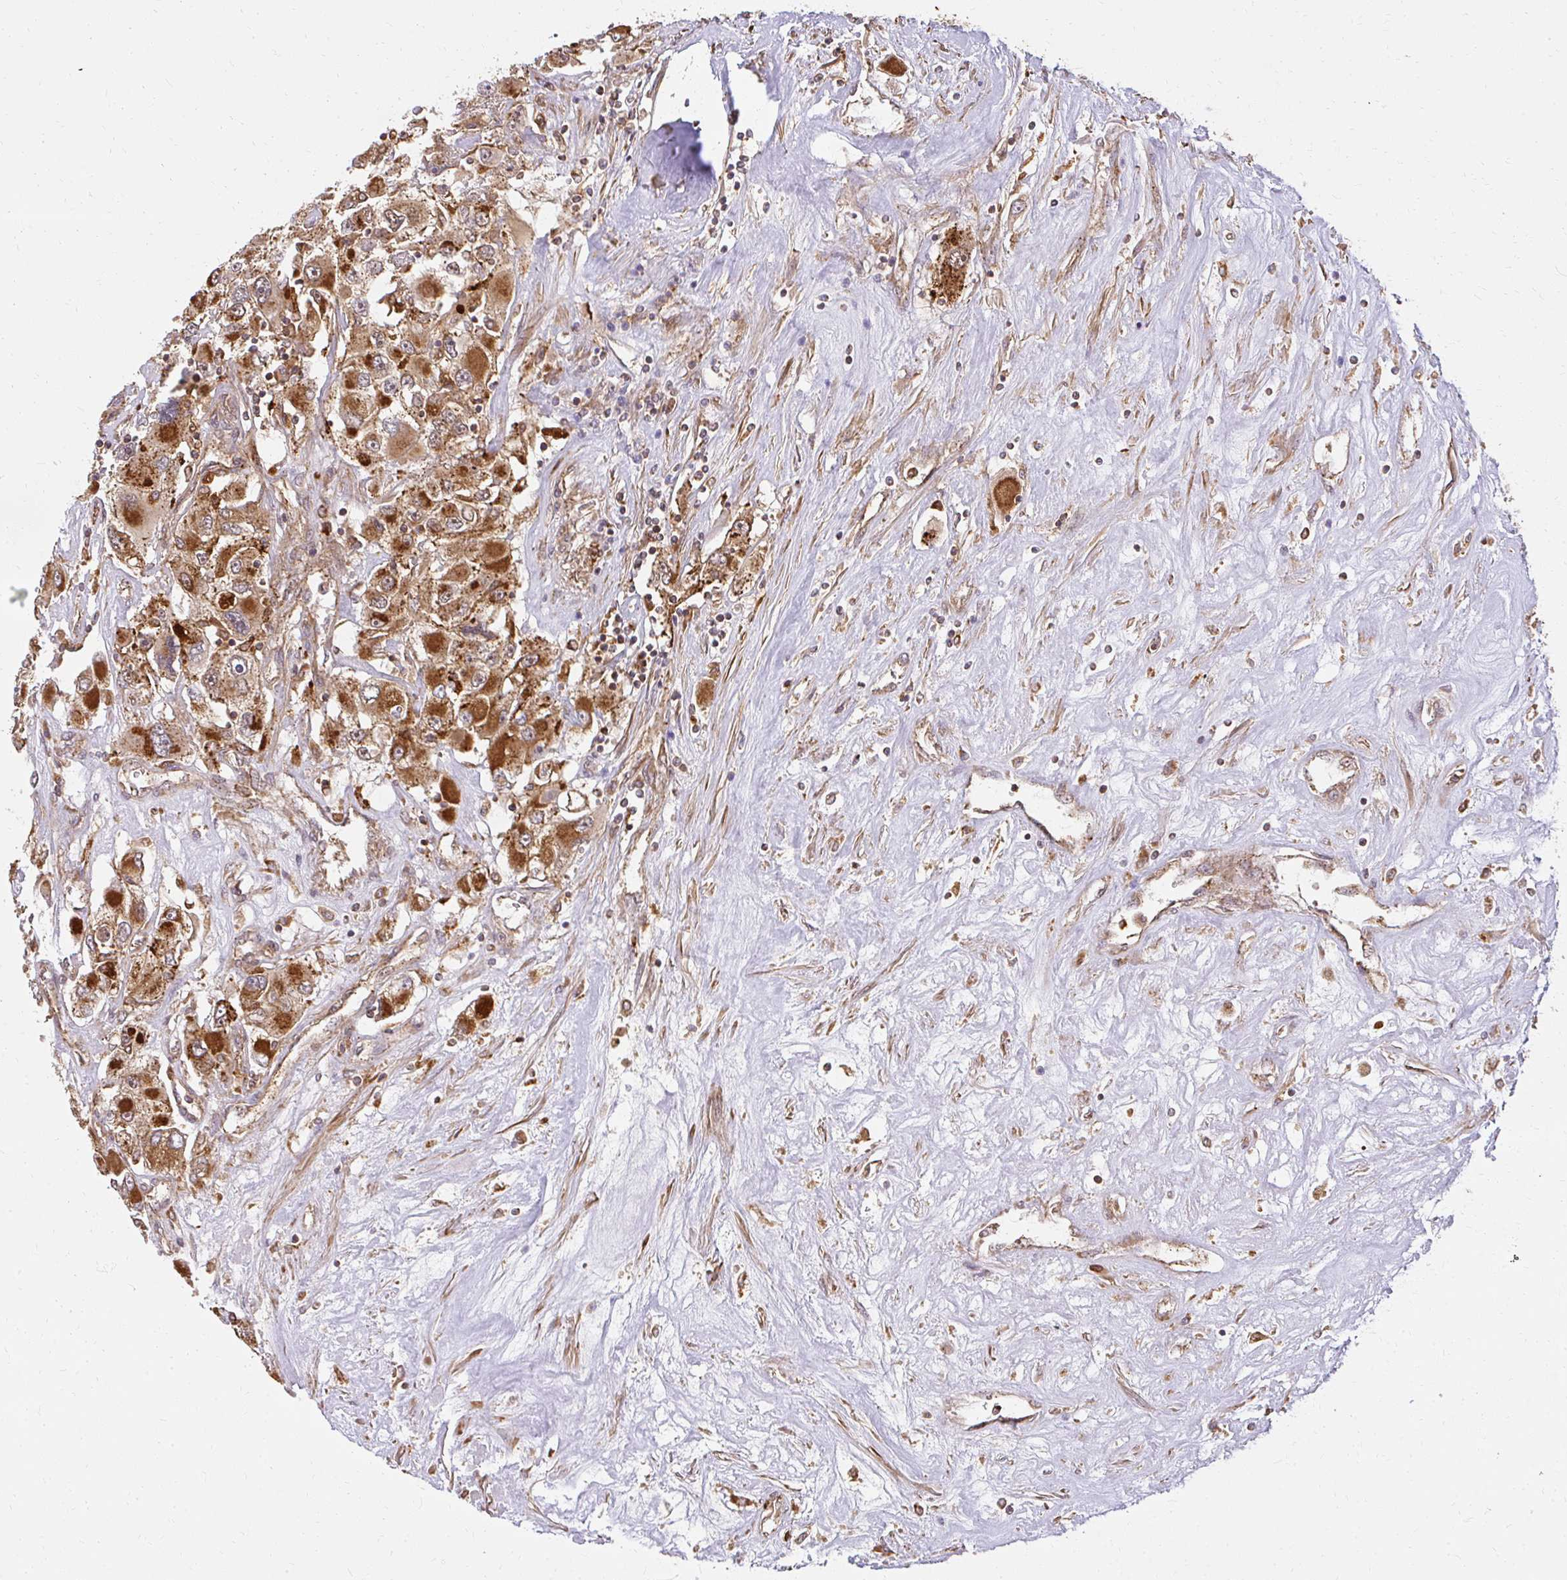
{"staining": {"intensity": "strong", "quantity": ">75%", "location": "cytoplasmic/membranous"}, "tissue": "renal cancer", "cell_type": "Tumor cells", "image_type": "cancer", "snomed": [{"axis": "morphology", "description": "Adenocarcinoma, NOS"}, {"axis": "topography", "description": "Kidney"}], "caption": "Human renal cancer stained with a protein marker exhibits strong staining in tumor cells.", "gene": "GNS", "patient": {"sex": "female", "age": 52}}